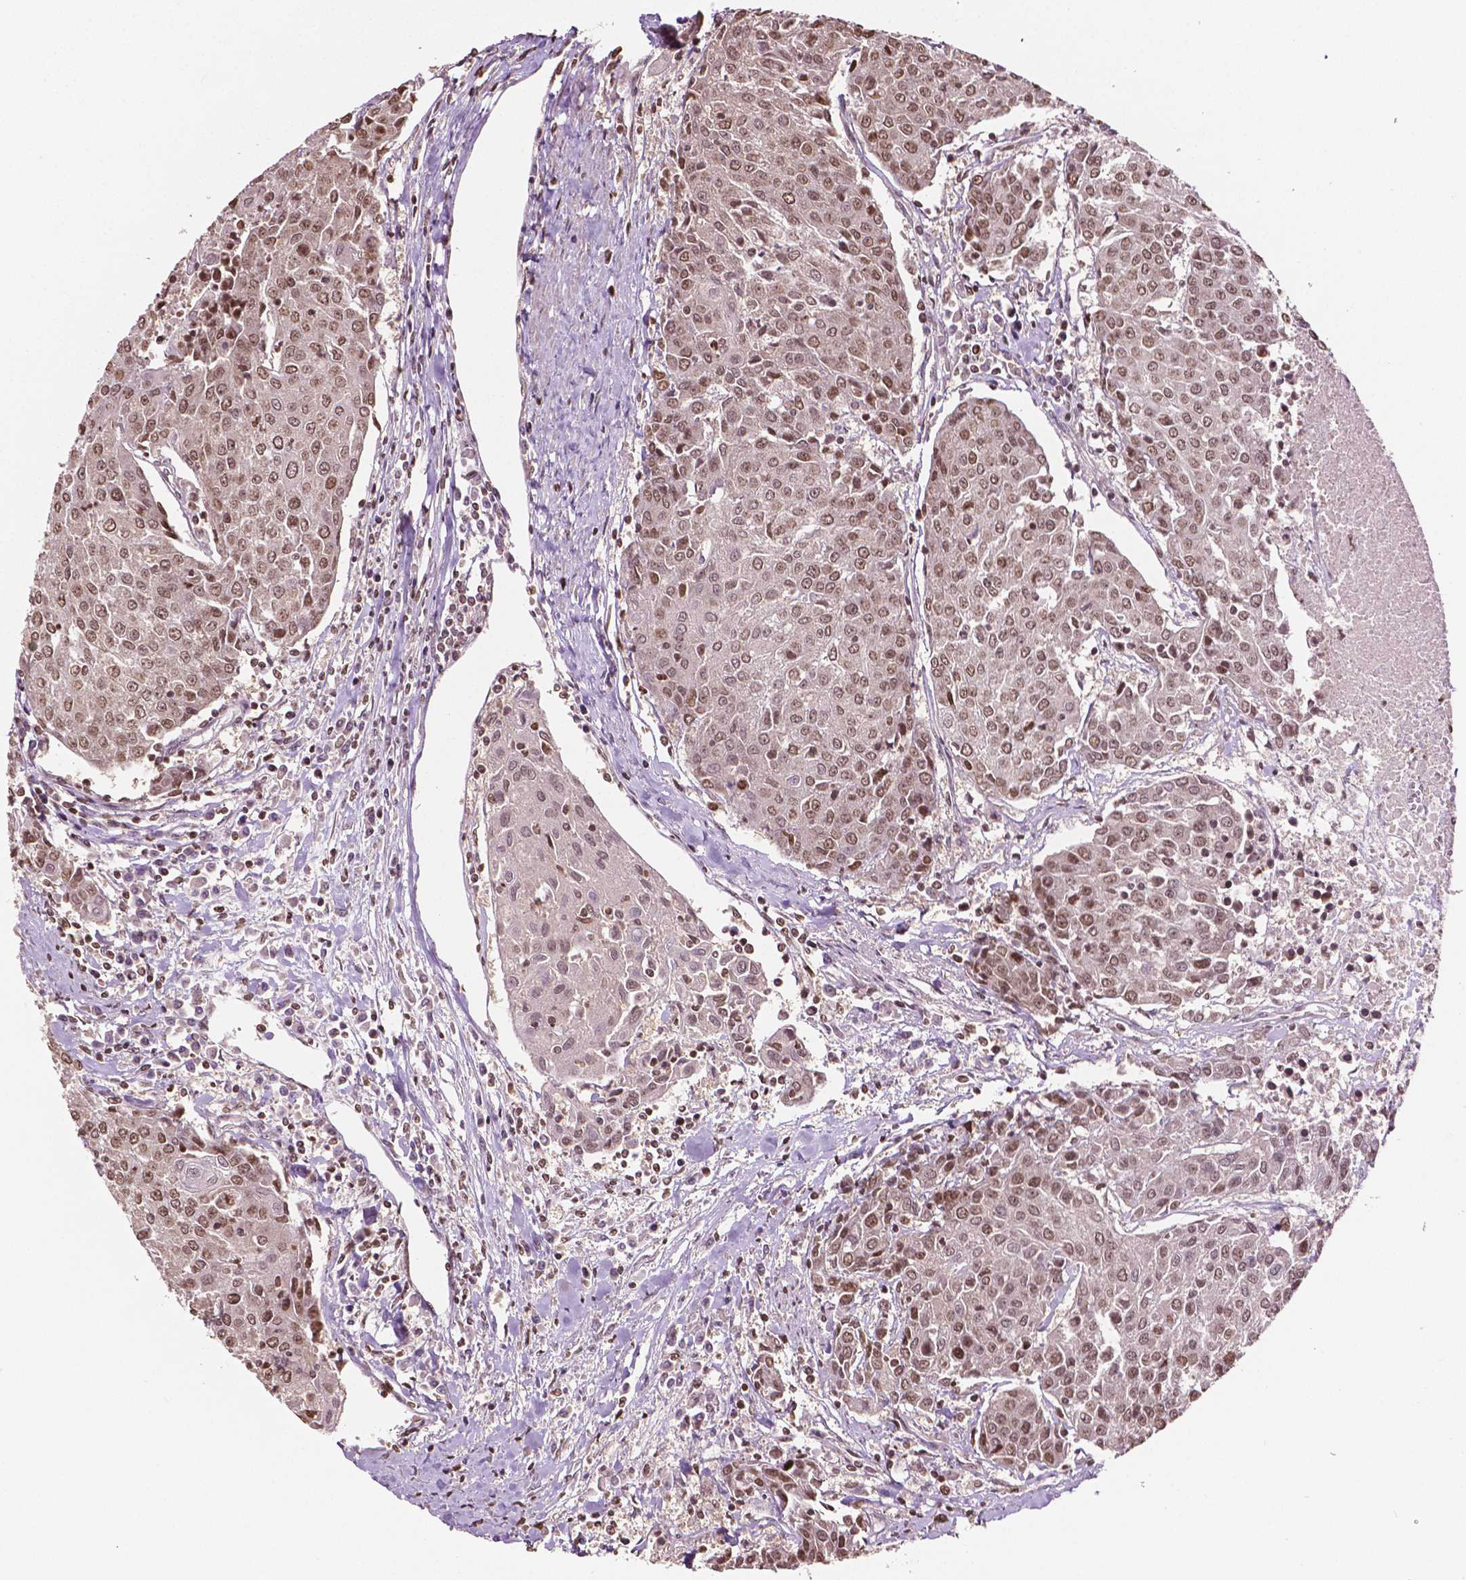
{"staining": {"intensity": "moderate", "quantity": ">75%", "location": "nuclear"}, "tissue": "urothelial cancer", "cell_type": "Tumor cells", "image_type": "cancer", "snomed": [{"axis": "morphology", "description": "Urothelial carcinoma, High grade"}, {"axis": "topography", "description": "Urinary bladder"}], "caption": "Urothelial cancer was stained to show a protein in brown. There is medium levels of moderate nuclear positivity in approximately >75% of tumor cells. Using DAB (brown) and hematoxylin (blue) stains, captured at high magnification using brightfield microscopy.", "gene": "DEK", "patient": {"sex": "female", "age": 85}}